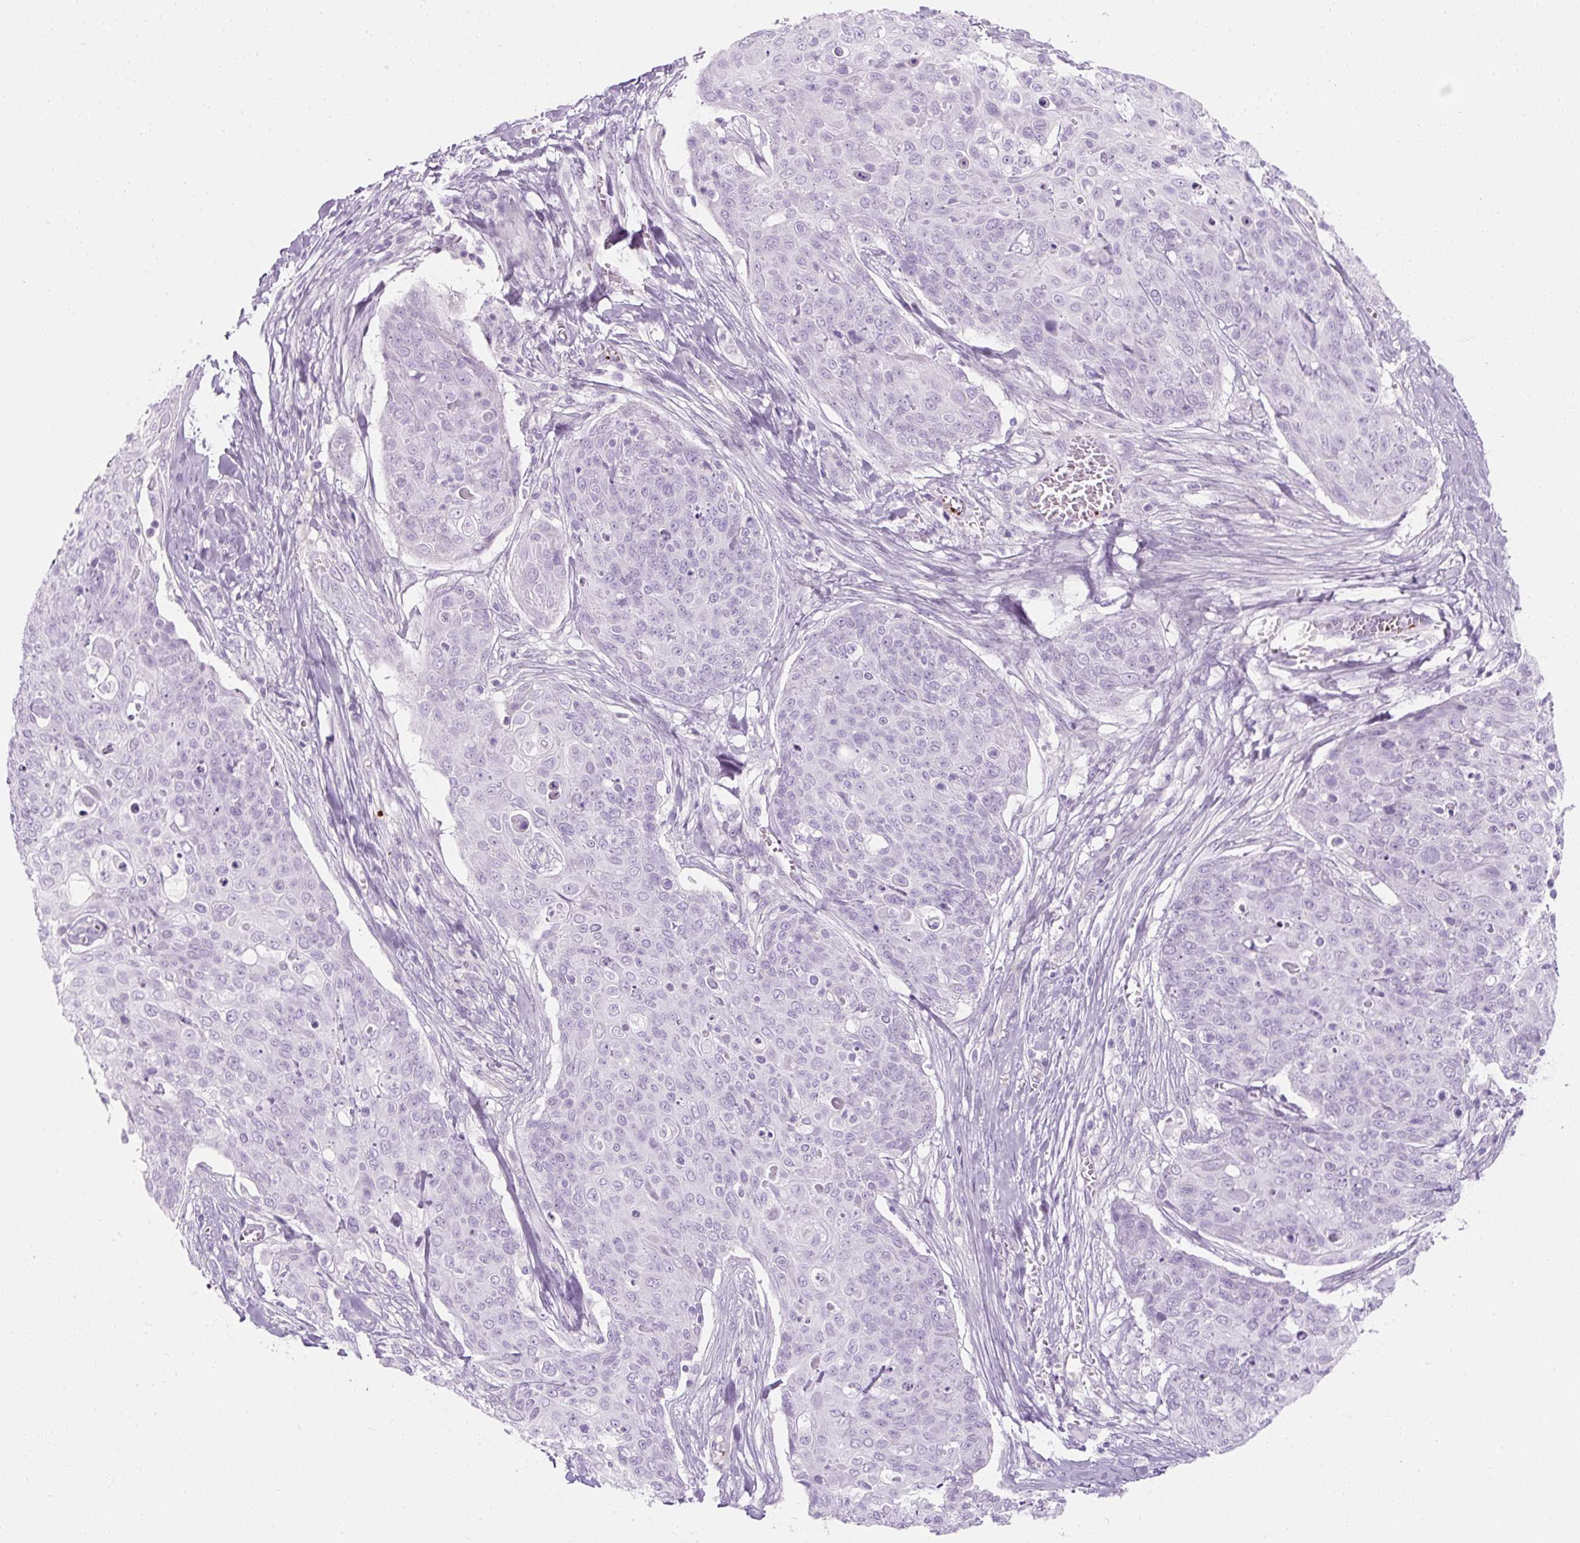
{"staining": {"intensity": "negative", "quantity": "none", "location": "none"}, "tissue": "skin cancer", "cell_type": "Tumor cells", "image_type": "cancer", "snomed": [{"axis": "morphology", "description": "Squamous cell carcinoma, NOS"}, {"axis": "topography", "description": "Skin"}, {"axis": "topography", "description": "Vulva"}], "caption": "Immunohistochemical staining of human squamous cell carcinoma (skin) reveals no significant positivity in tumor cells.", "gene": "PF4V1", "patient": {"sex": "female", "age": 85}}